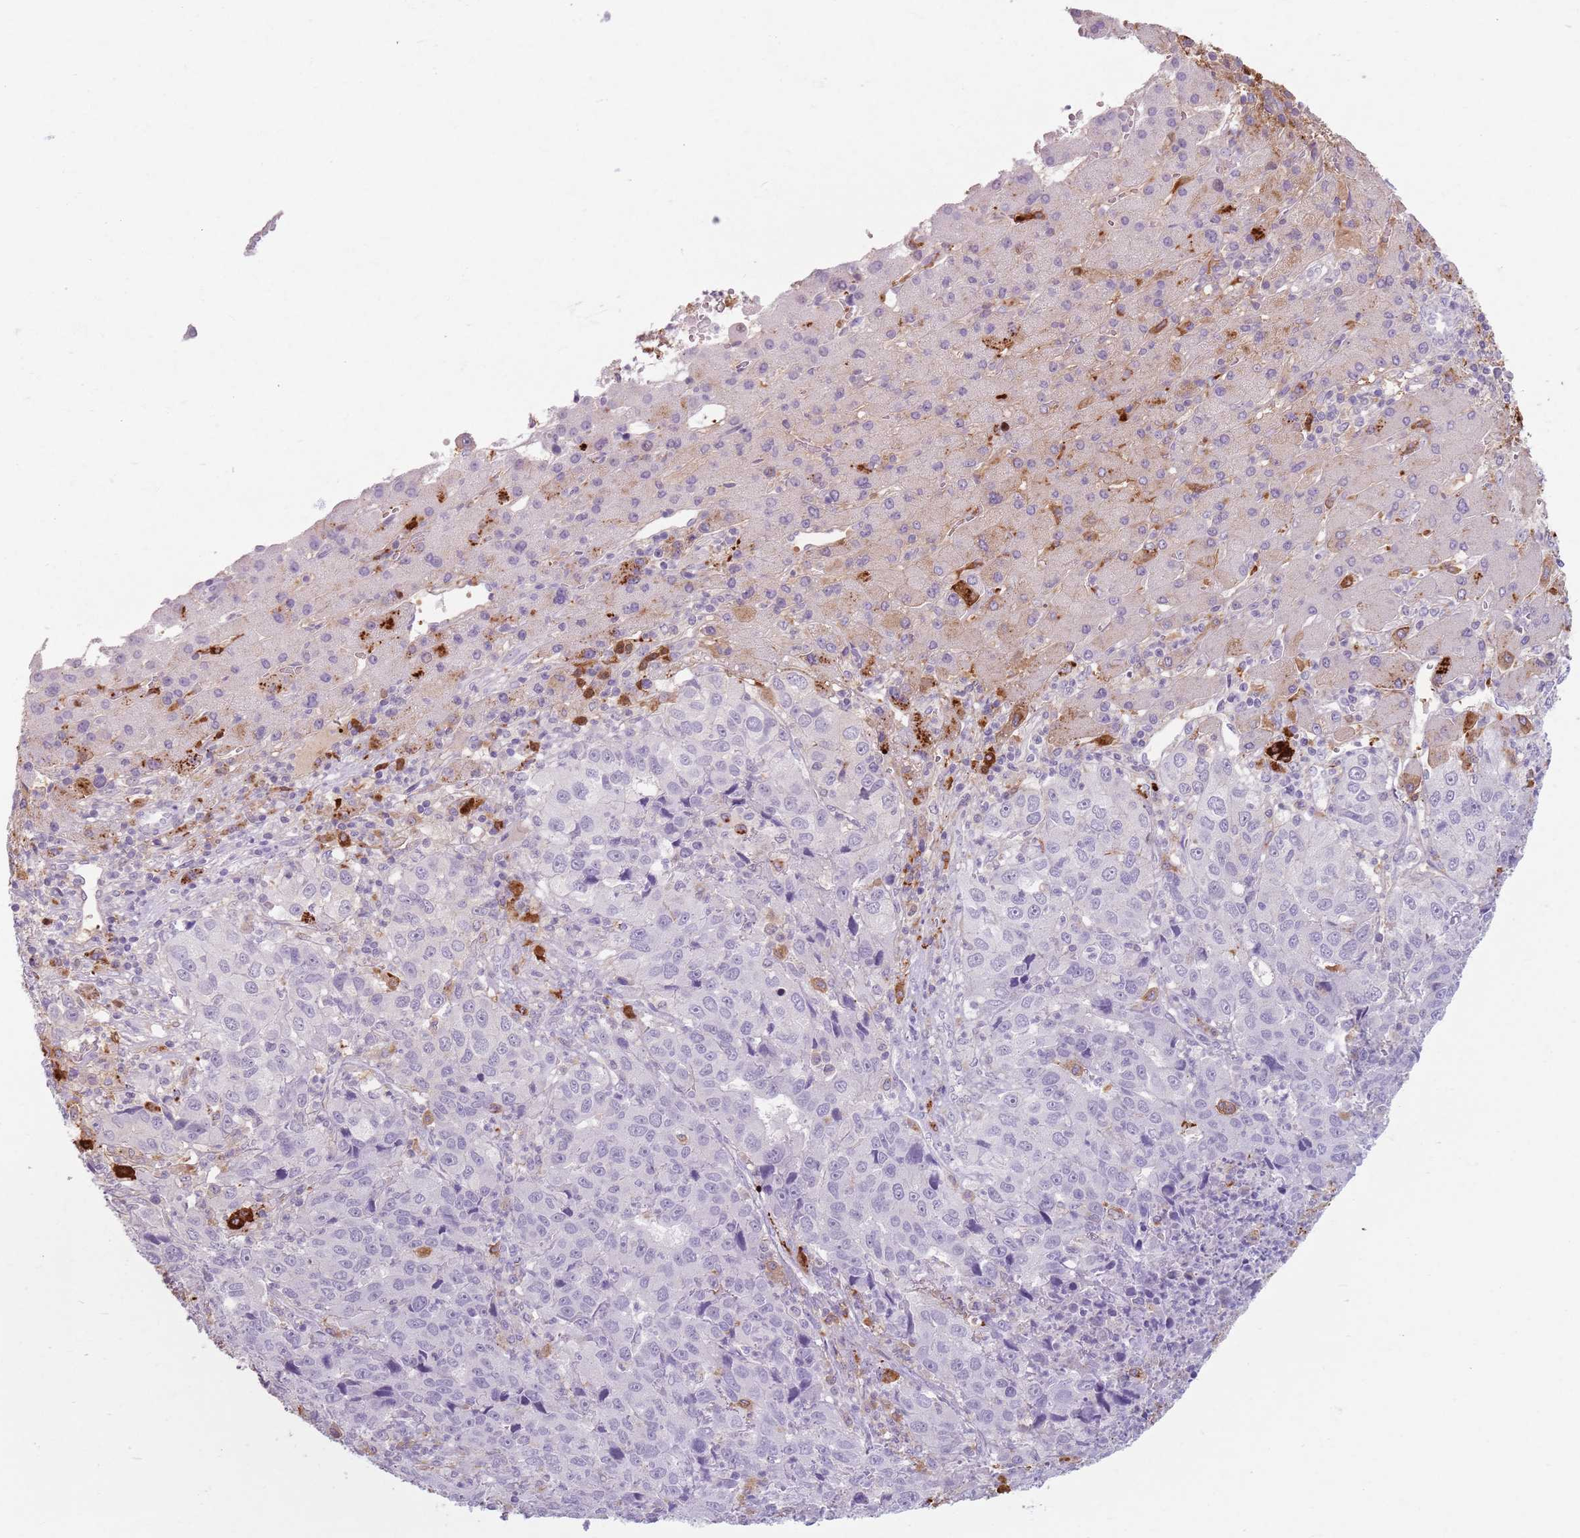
{"staining": {"intensity": "negative", "quantity": "none", "location": "none"}, "tissue": "liver cancer", "cell_type": "Tumor cells", "image_type": "cancer", "snomed": [{"axis": "morphology", "description": "Carcinoma, Hepatocellular, NOS"}, {"axis": "topography", "description": "Liver"}], "caption": "There is no significant staining in tumor cells of hepatocellular carcinoma (liver).", "gene": "GDPGP1", "patient": {"sex": "male", "age": 63}}